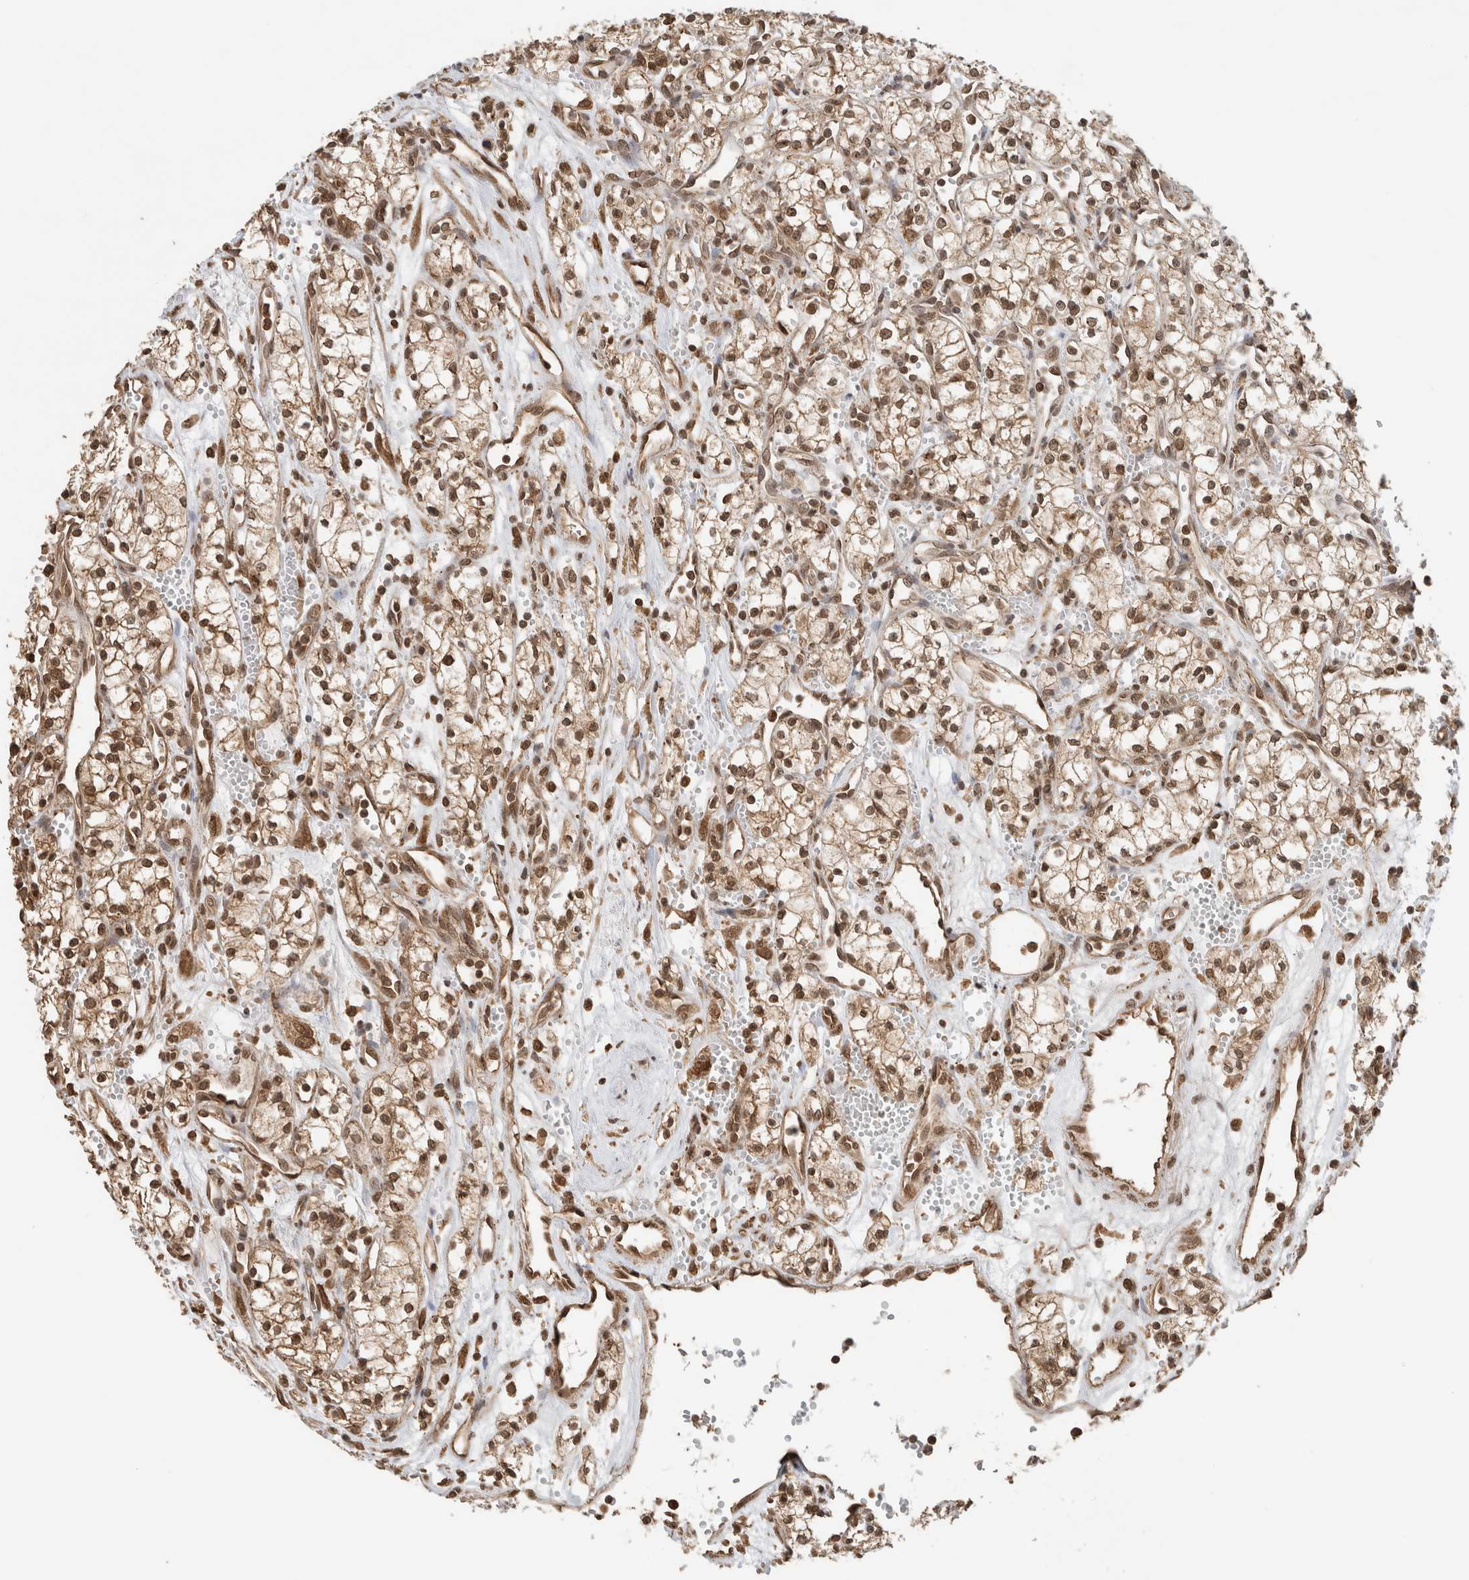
{"staining": {"intensity": "moderate", "quantity": ">75%", "location": "cytoplasmic/membranous,nuclear"}, "tissue": "renal cancer", "cell_type": "Tumor cells", "image_type": "cancer", "snomed": [{"axis": "morphology", "description": "Adenocarcinoma, NOS"}, {"axis": "topography", "description": "Kidney"}], "caption": "Human renal adenocarcinoma stained with a brown dye displays moderate cytoplasmic/membranous and nuclear positive positivity in about >75% of tumor cells.", "gene": "C1orf21", "patient": {"sex": "male", "age": 59}}